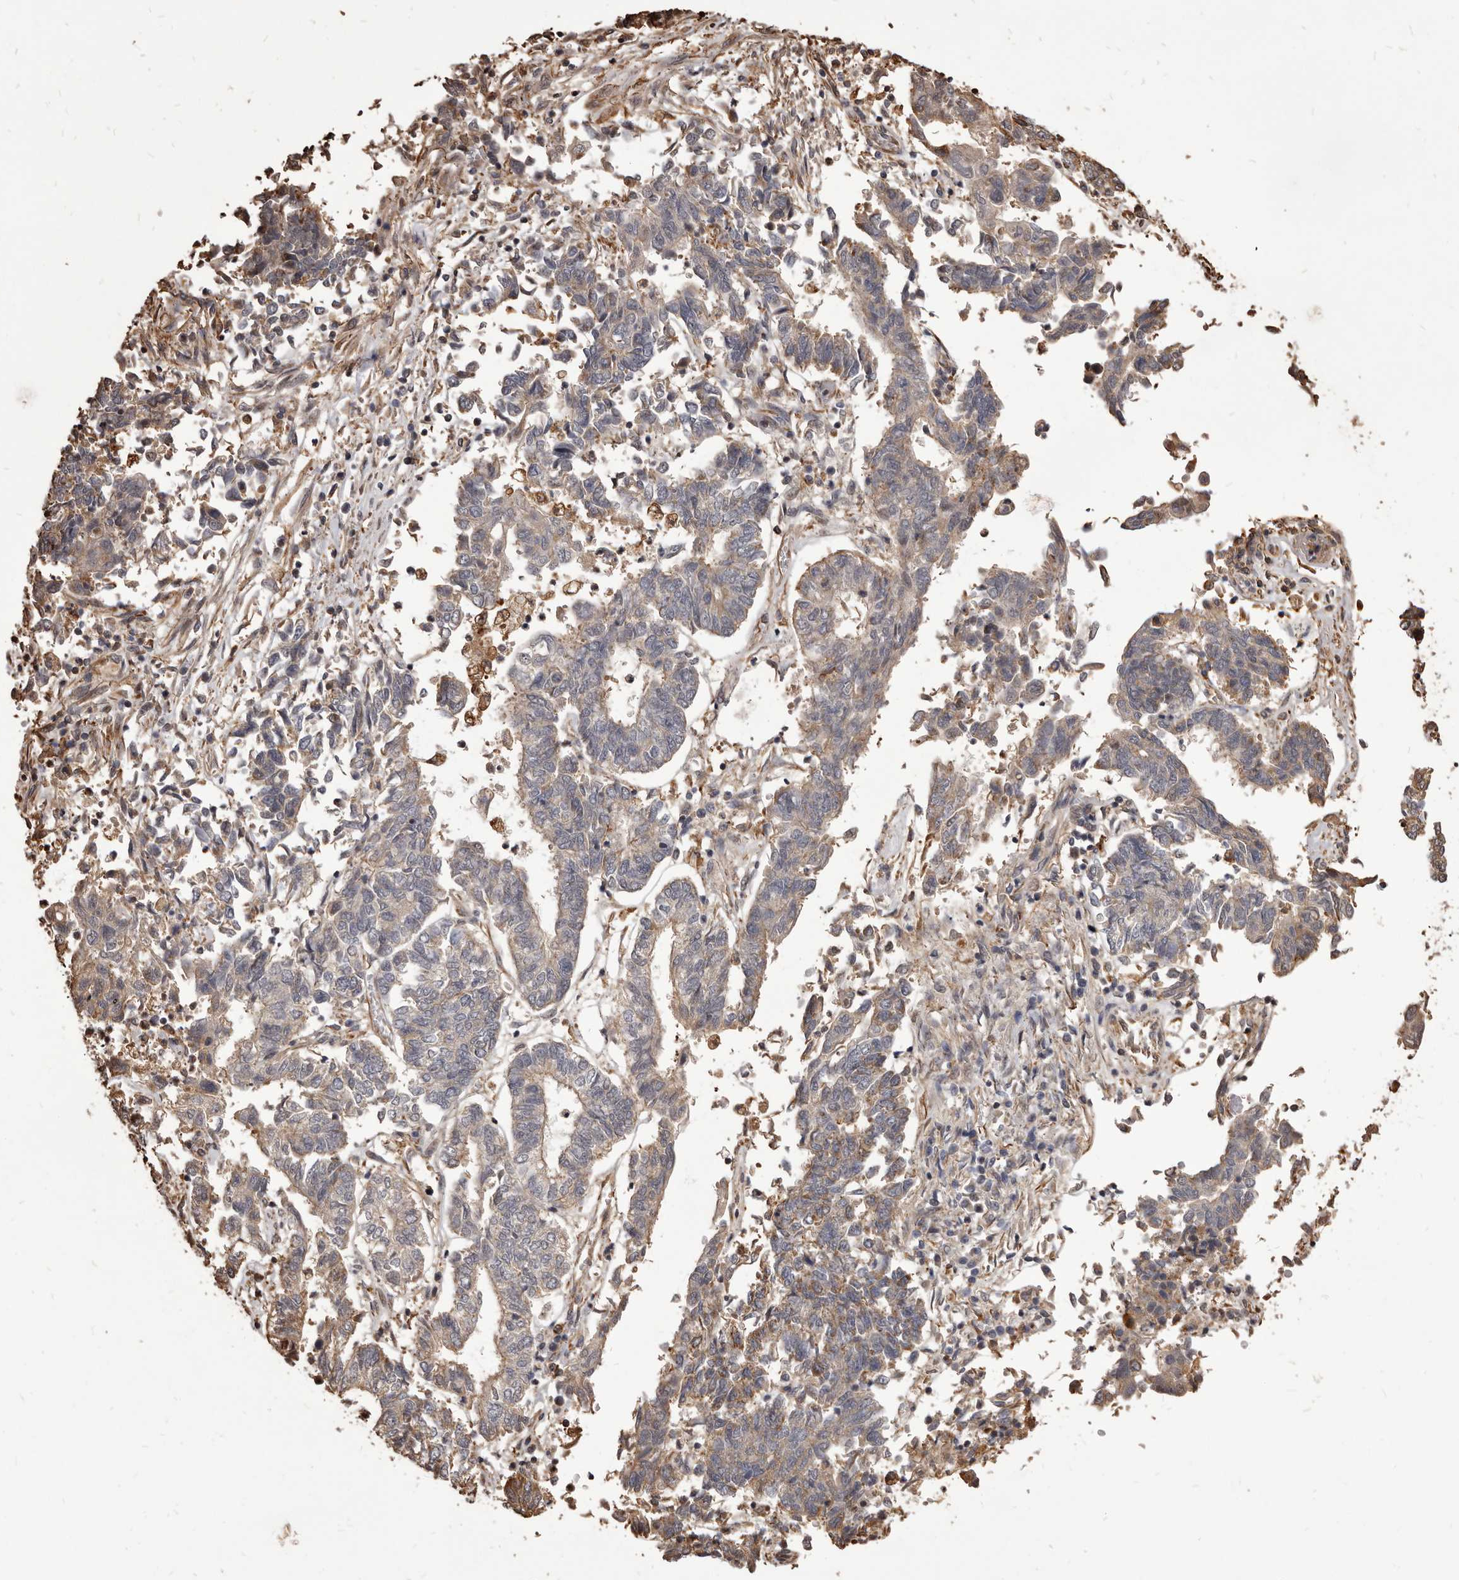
{"staining": {"intensity": "weak", "quantity": "<25%", "location": "cytoplasmic/membranous"}, "tissue": "endometrial cancer", "cell_type": "Tumor cells", "image_type": "cancer", "snomed": [{"axis": "morphology", "description": "Adenocarcinoma, NOS"}, {"axis": "topography", "description": "Endometrium"}], "caption": "Protein analysis of endometrial cancer (adenocarcinoma) shows no significant staining in tumor cells. Brightfield microscopy of immunohistochemistry stained with DAB (brown) and hematoxylin (blue), captured at high magnification.", "gene": "ALPK1", "patient": {"sex": "female", "age": 80}}